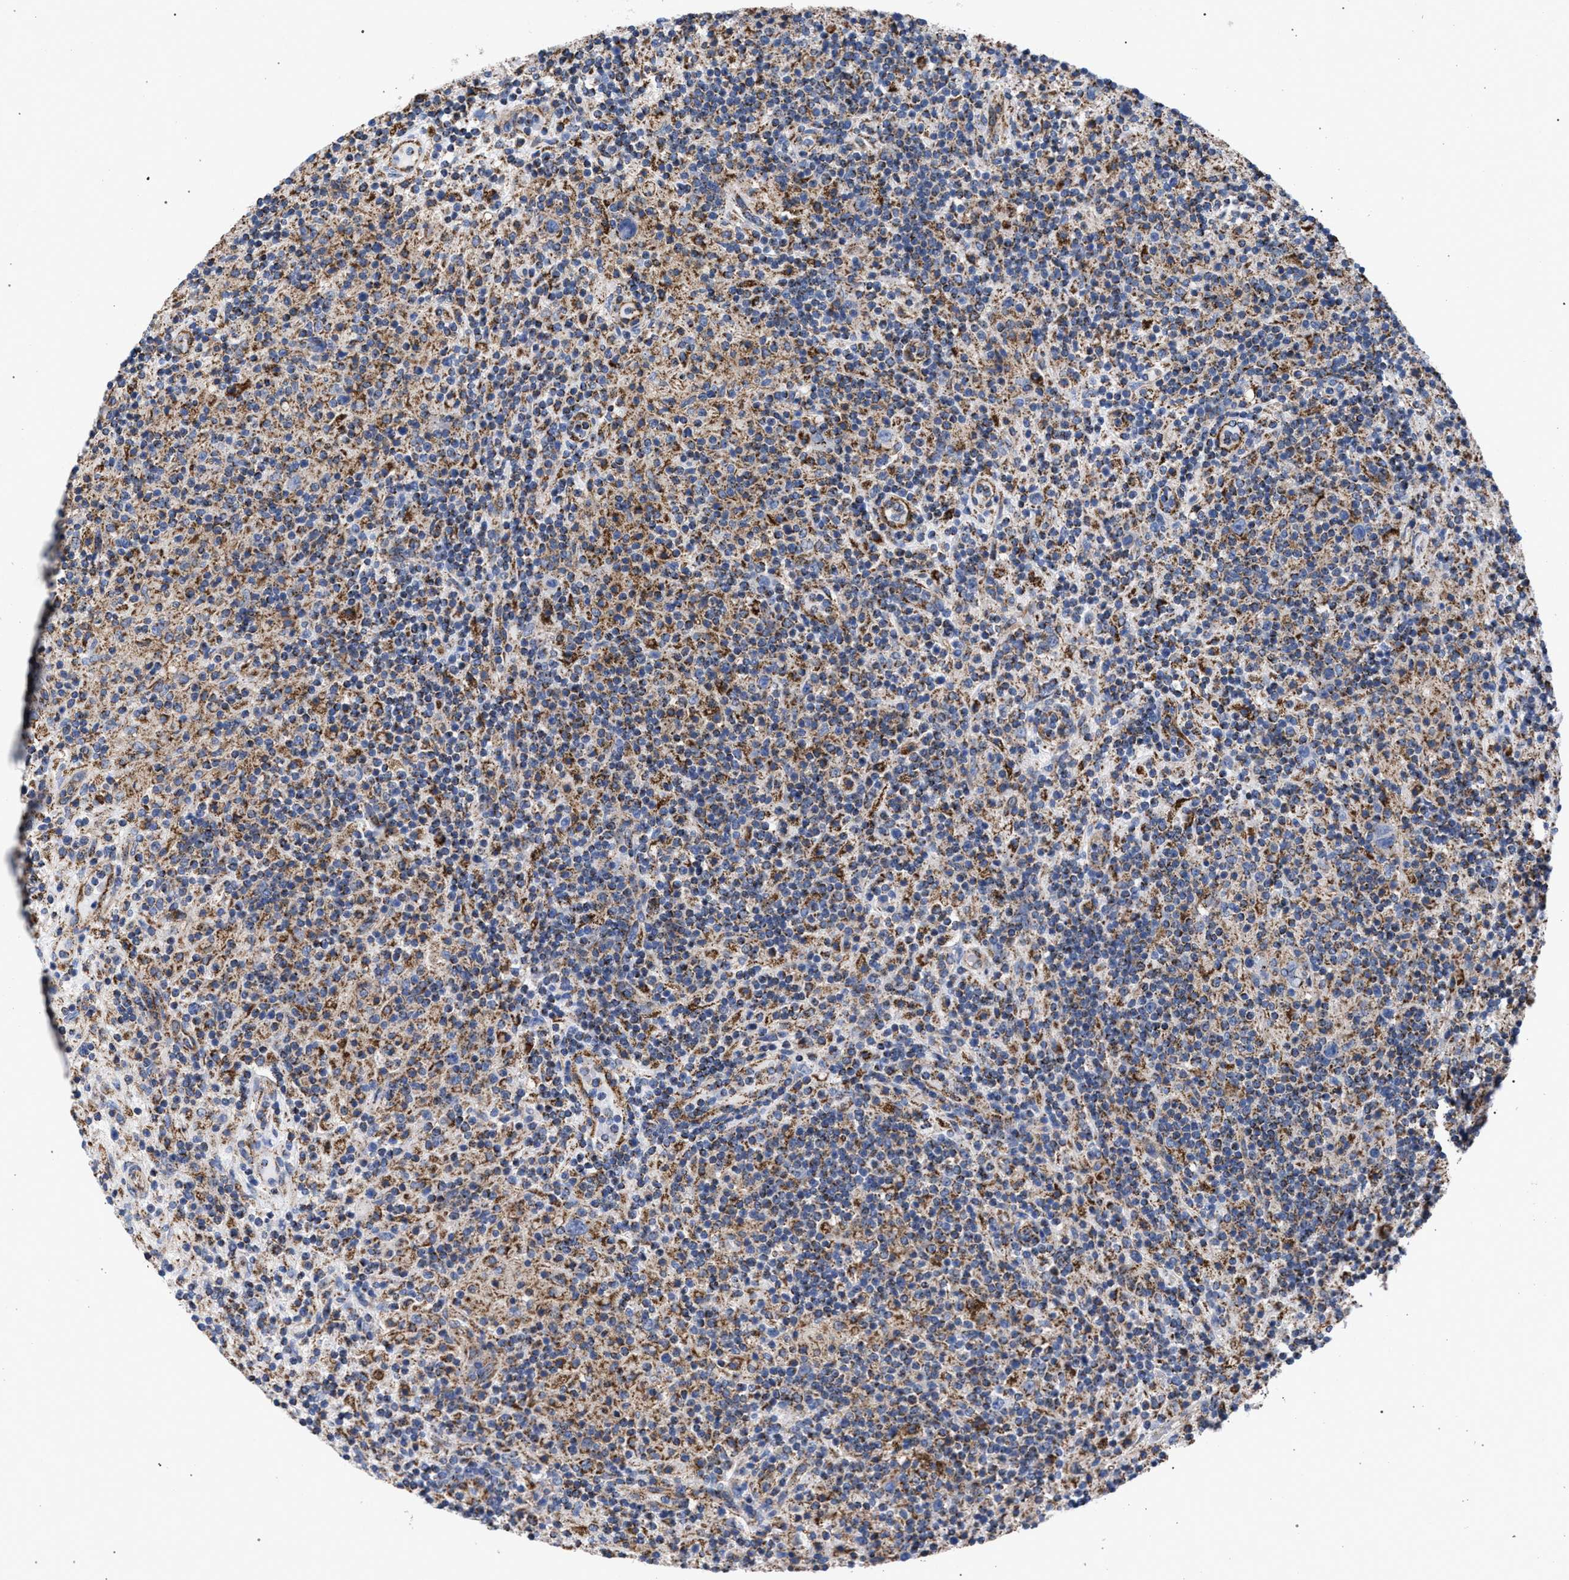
{"staining": {"intensity": "negative", "quantity": "none", "location": "none"}, "tissue": "lymphoma", "cell_type": "Tumor cells", "image_type": "cancer", "snomed": [{"axis": "morphology", "description": "Hodgkin's disease, NOS"}, {"axis": "topography", "description": "Lymph node"}], "caption": "A high-resolution histopathology image shows immunohistochemistry (IHC) staining of Hodgkin's disease, which reveals no significant positivity in tumor cells.", "gene": "ACADS", "patient": {"sex": "male", "age": 70}}